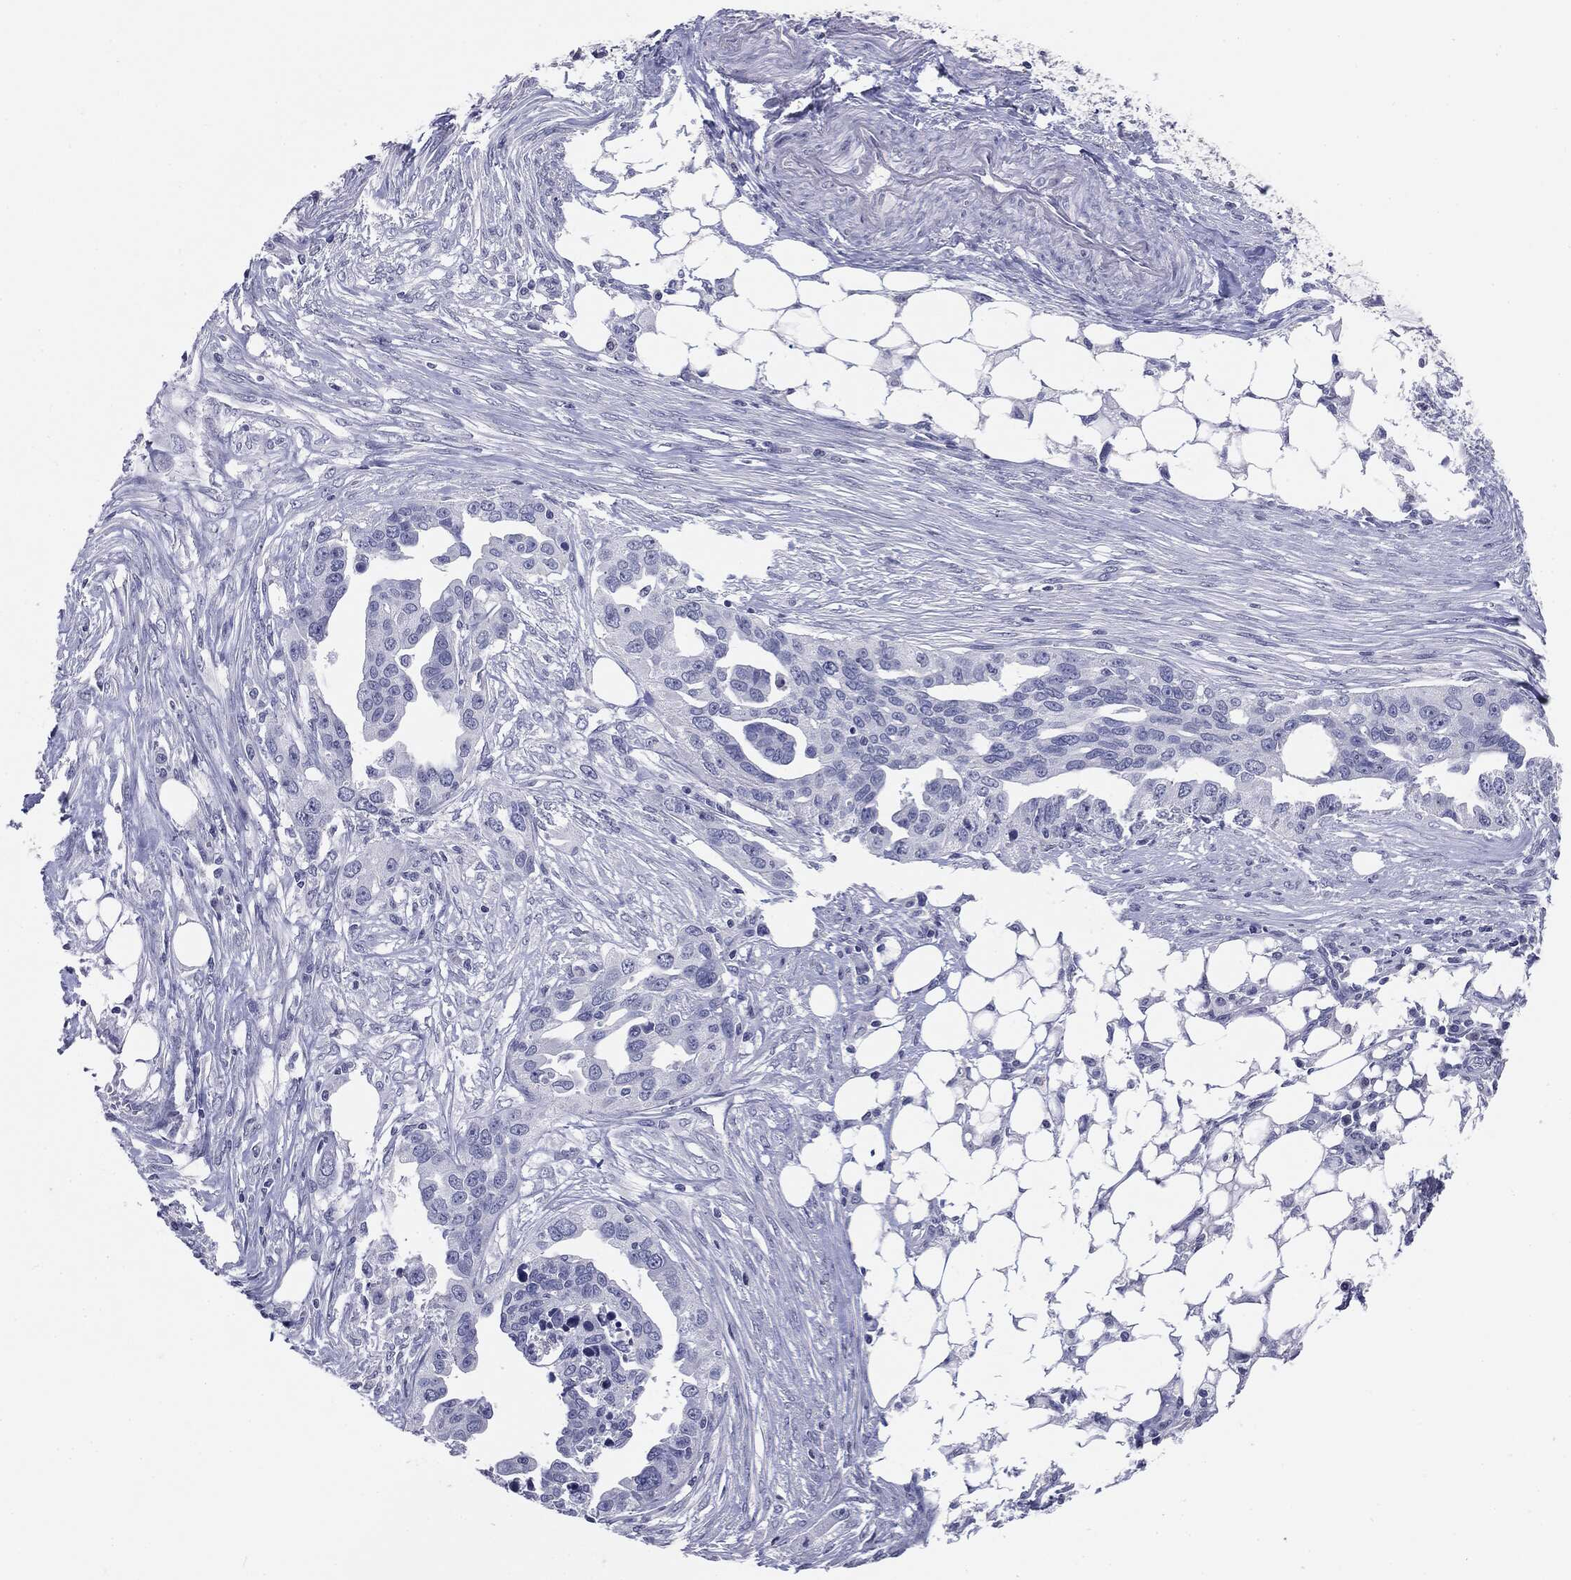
{"staining": {"intensity": "negative", "quantity": "none", "location": "none"}, "tissue": "ovarian cancer", "cell_type": "Tumor cells", "image_type": "cancer", "snomed": [{"axis": "morphology", "description": "Carcinoma, endometroid"}, {"axis": "morphology", "description": "Cystadenocarcinoma, serous, NOS"}, {"axis": "topography", "description": "Ovary"}], "caption": "Immunohistochemical staining of ovarian cancer (serous cystadenocarcinoma) exhibits no significant staining in tumor cells.", "gene": "SERPINB4", "patient": {"sex": "female", "age": 45}}